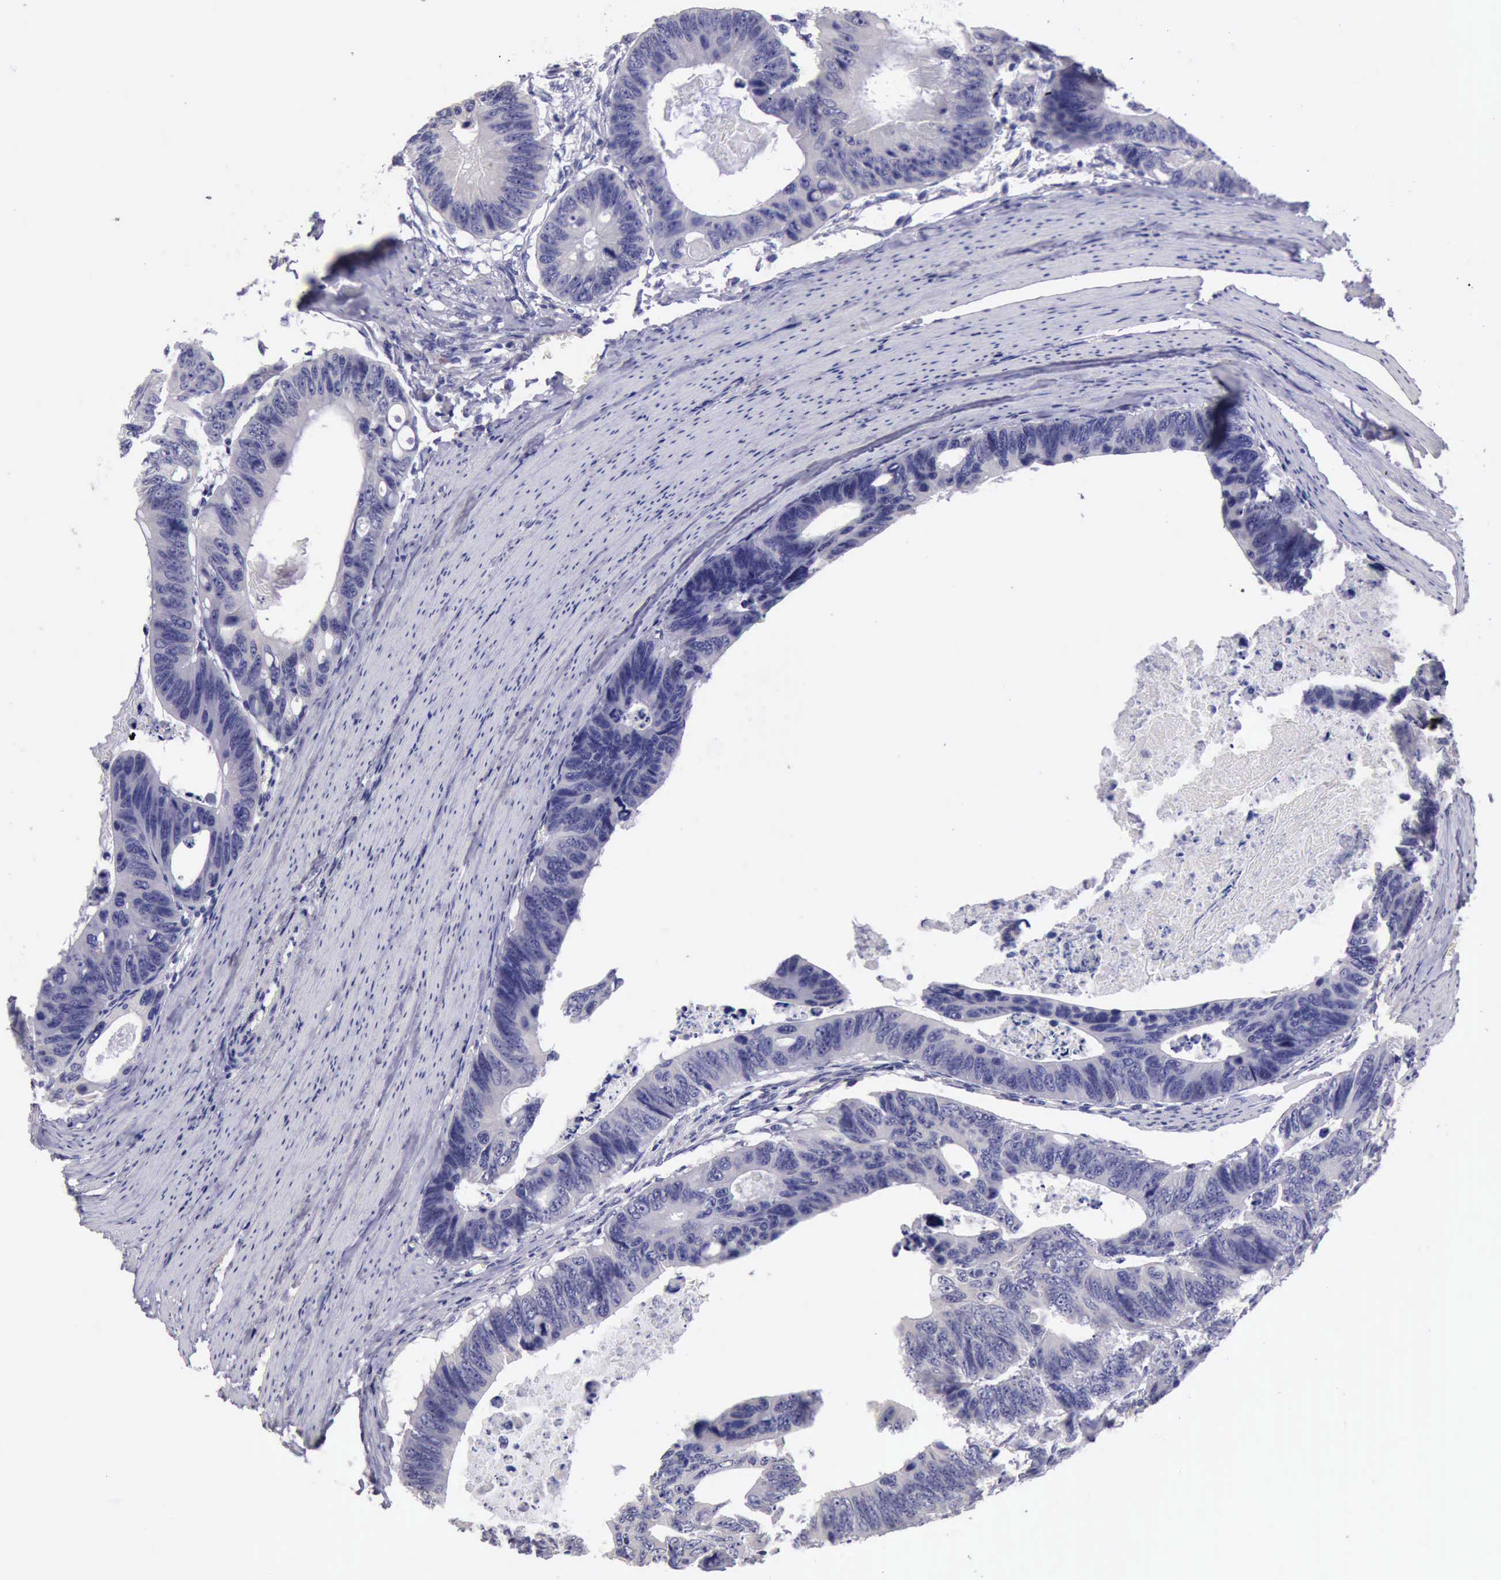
{"staining": {"intensity": "negative", "quantity": "none", "location": "none"}, "tissue": "colorectal cancer", "cell_type": "Tumor cells", "image_type": "cancer", "snomed": [{"axis": "morphology", "description": "Adenocarcinoma, NOS"}, {"axis": "topography", "description": "Colon"}], "caption": "Immunohistochemical staining of colorectal cancer shows no significant staining in tumor cells.", "gene": "KCND1", "patient": {"sex": "female", "age": 55}}